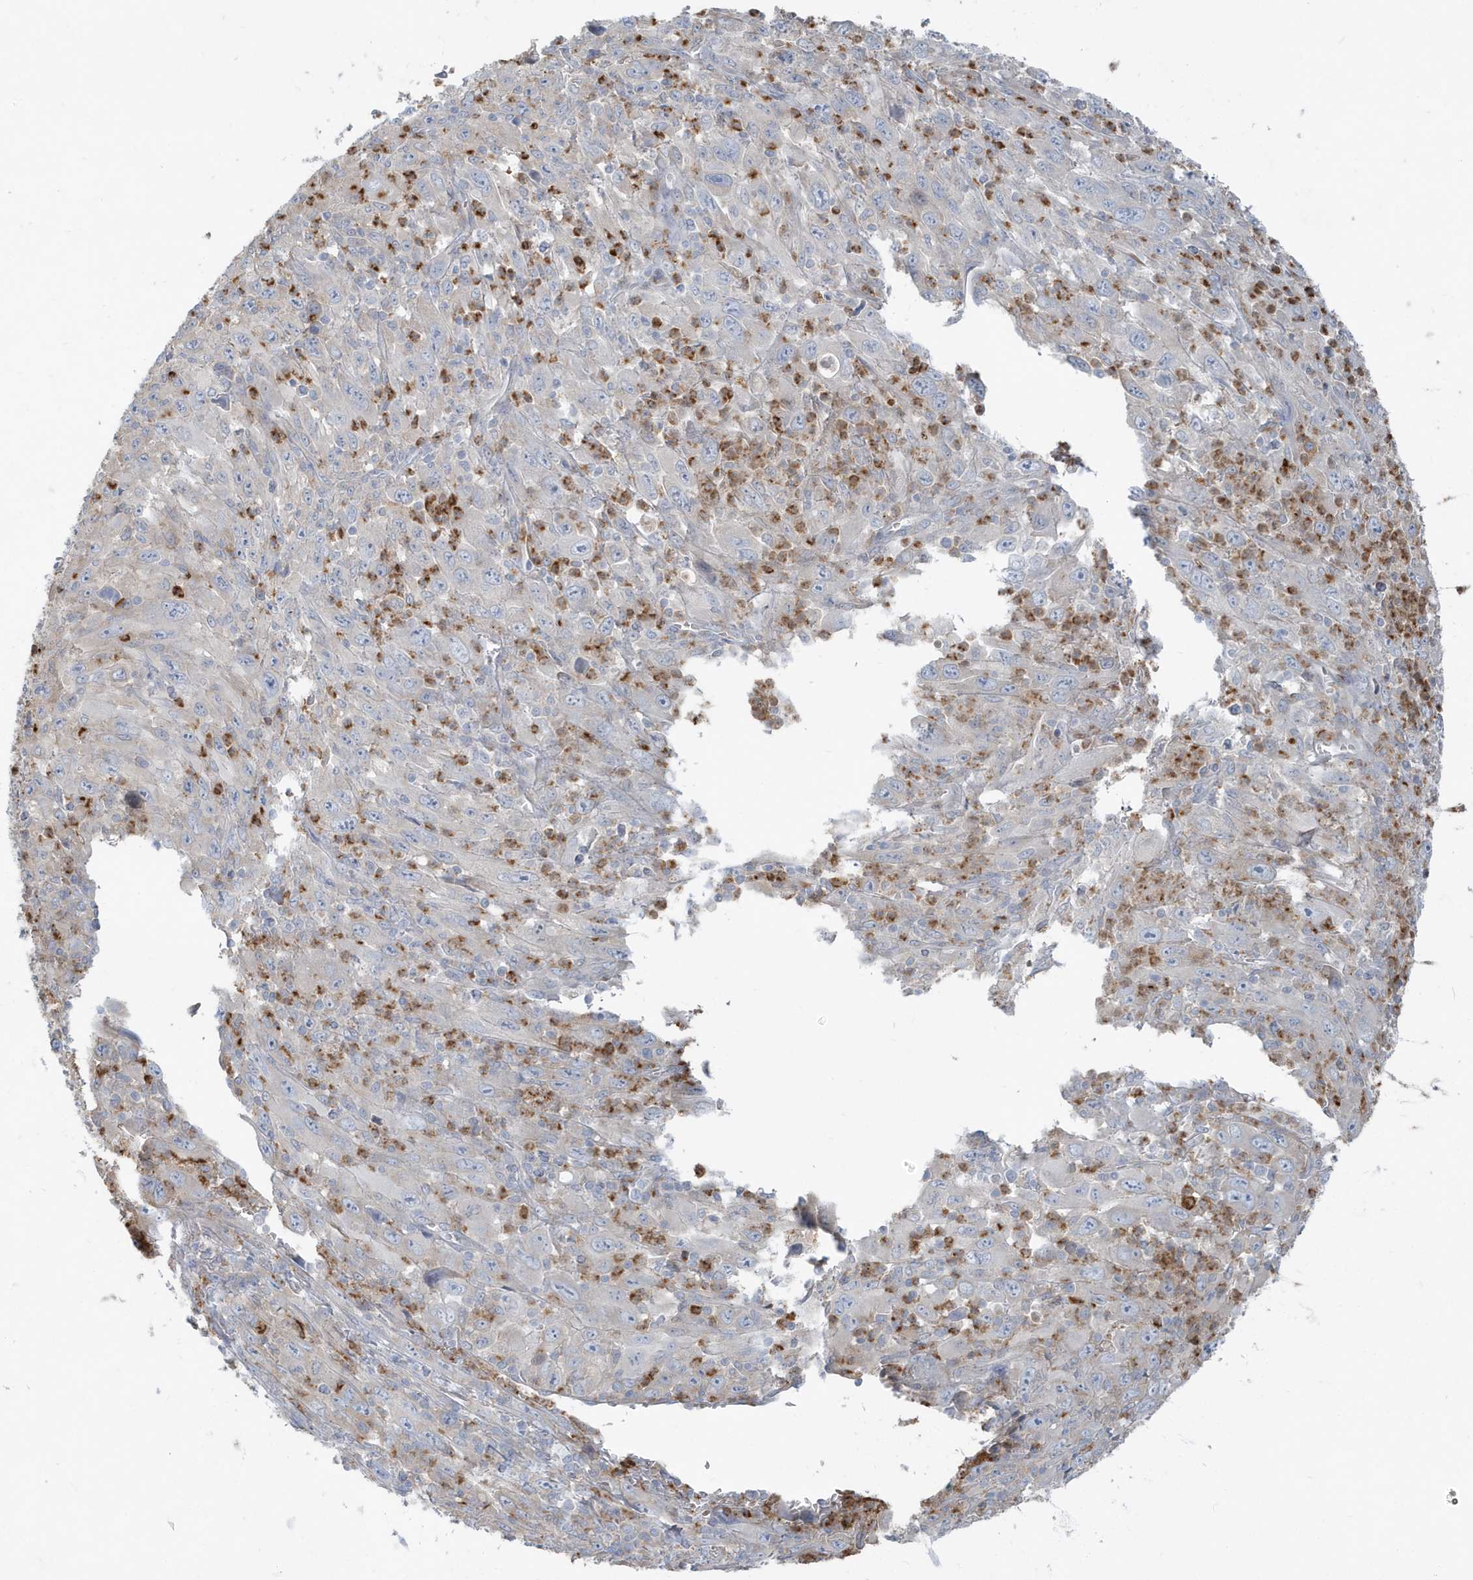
{"staining": {"intensity": "negative", "quantity": "none", "location": "none"}, "tissue": "melanoma", "cell_type": "Tumor cells", "image_type": "cancer", "snomed": [{"axis": "morphology", "description": "Malignant melanoma, Metastatic site"}, {"axis": "topography", "description": "Skin"}], "caption": "Tumor cells show no significant protein expression in malignant melanoma (metastatic site).", "gene": "CCNJ", "patient": {"sex": "female", "age": 56}}